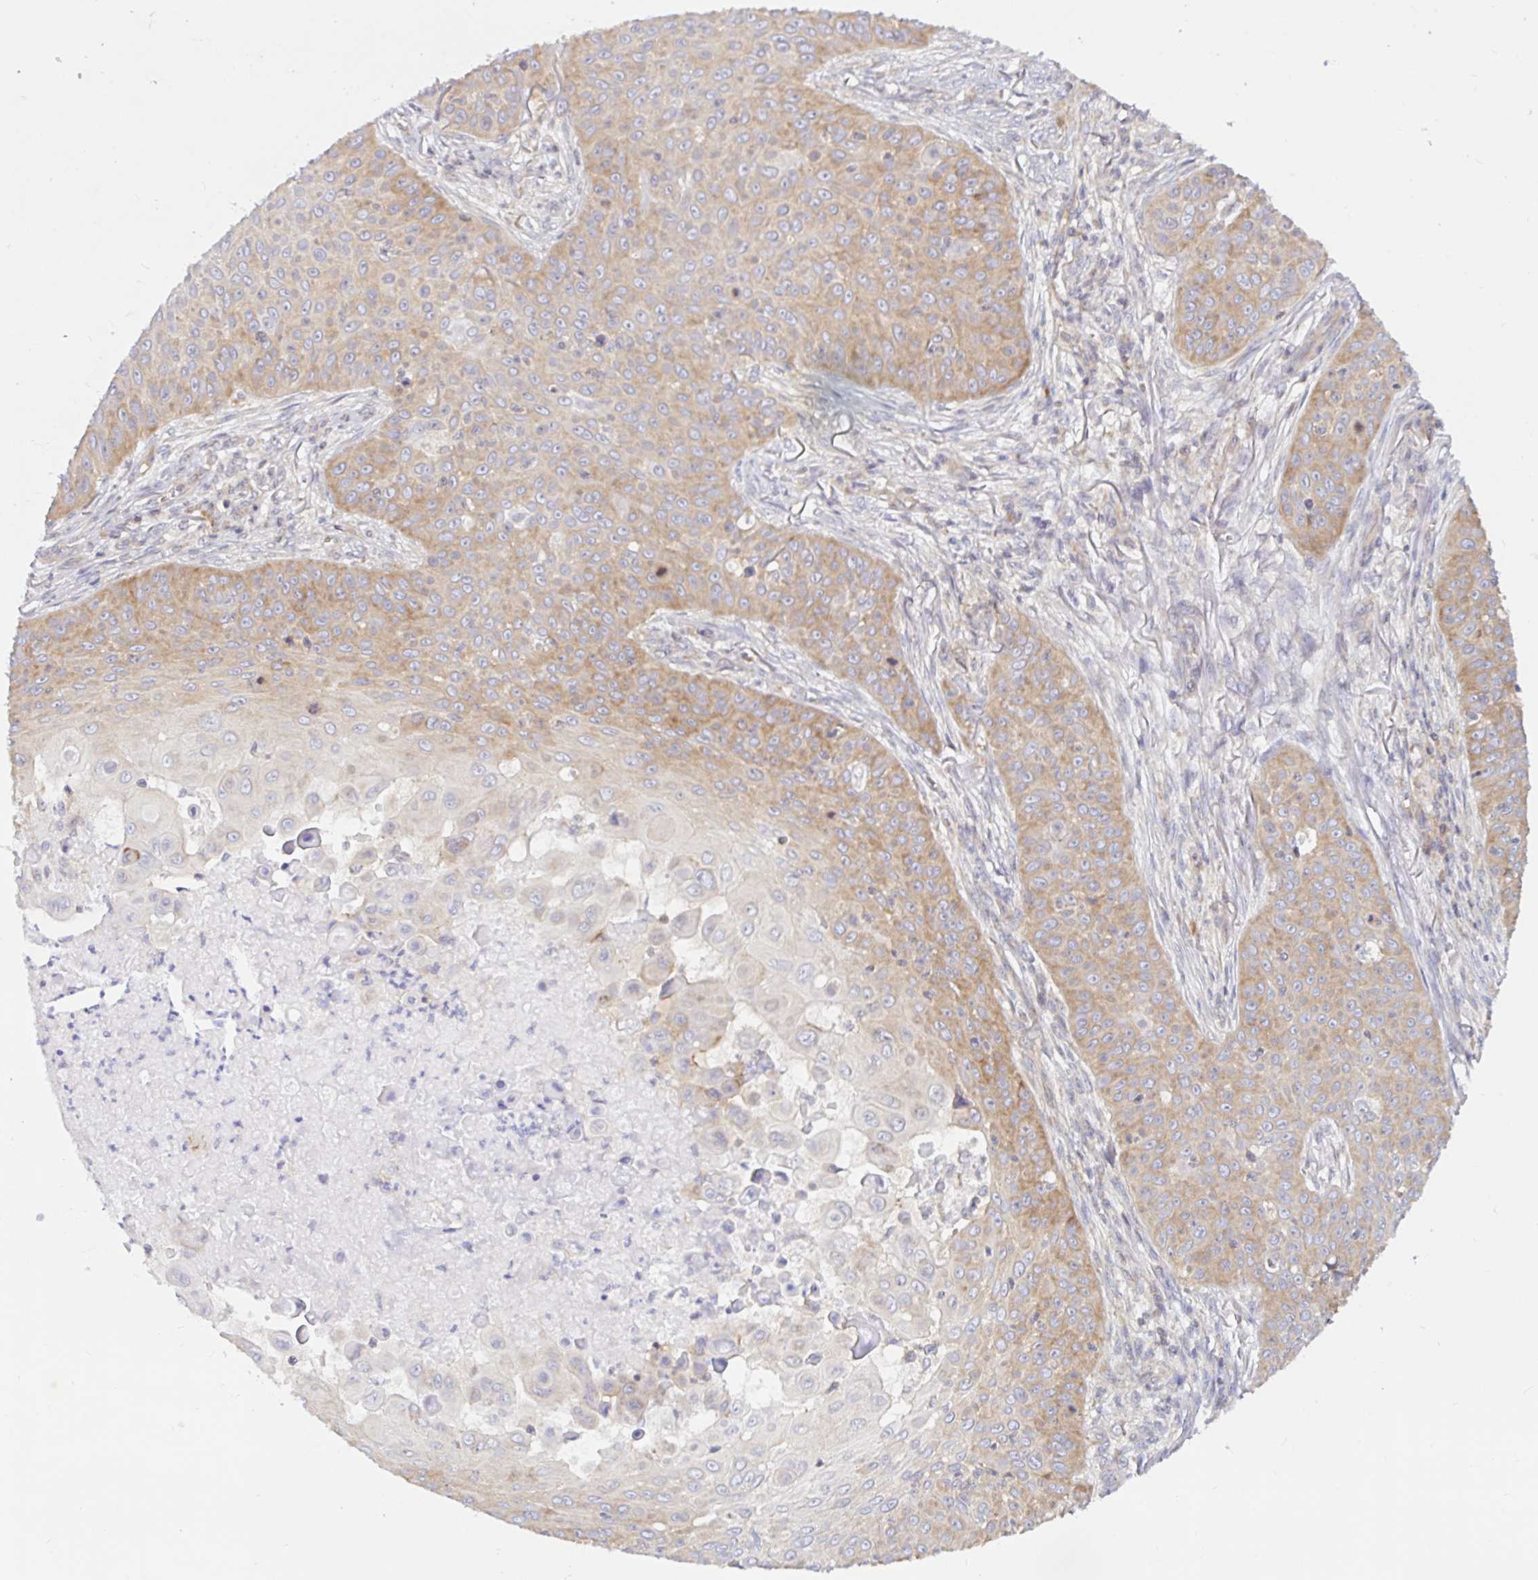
{"staining": {"intensity": "moderate", "quantity": "25%-75%", "location": "cytoplasmic/membranous"}, "tissue": "skin cancer", "cell_type": "Tumor cells", "image_type": "cancer", "snomed": [{"axis": "morphology", "description": "Squamous cell carcinoma, NOS"}, {"axis": "topography", "description": "Skin"}], "caption": "High-power microscopy captured an IHC histopathology image of skin squamous cell carcinoma, revealing moderate cytoplasmic/membranous staining in approximately 25%-75% of tumor cells.", "gene": "LARP1", "patient": {"sex": "male", "age": 82}}